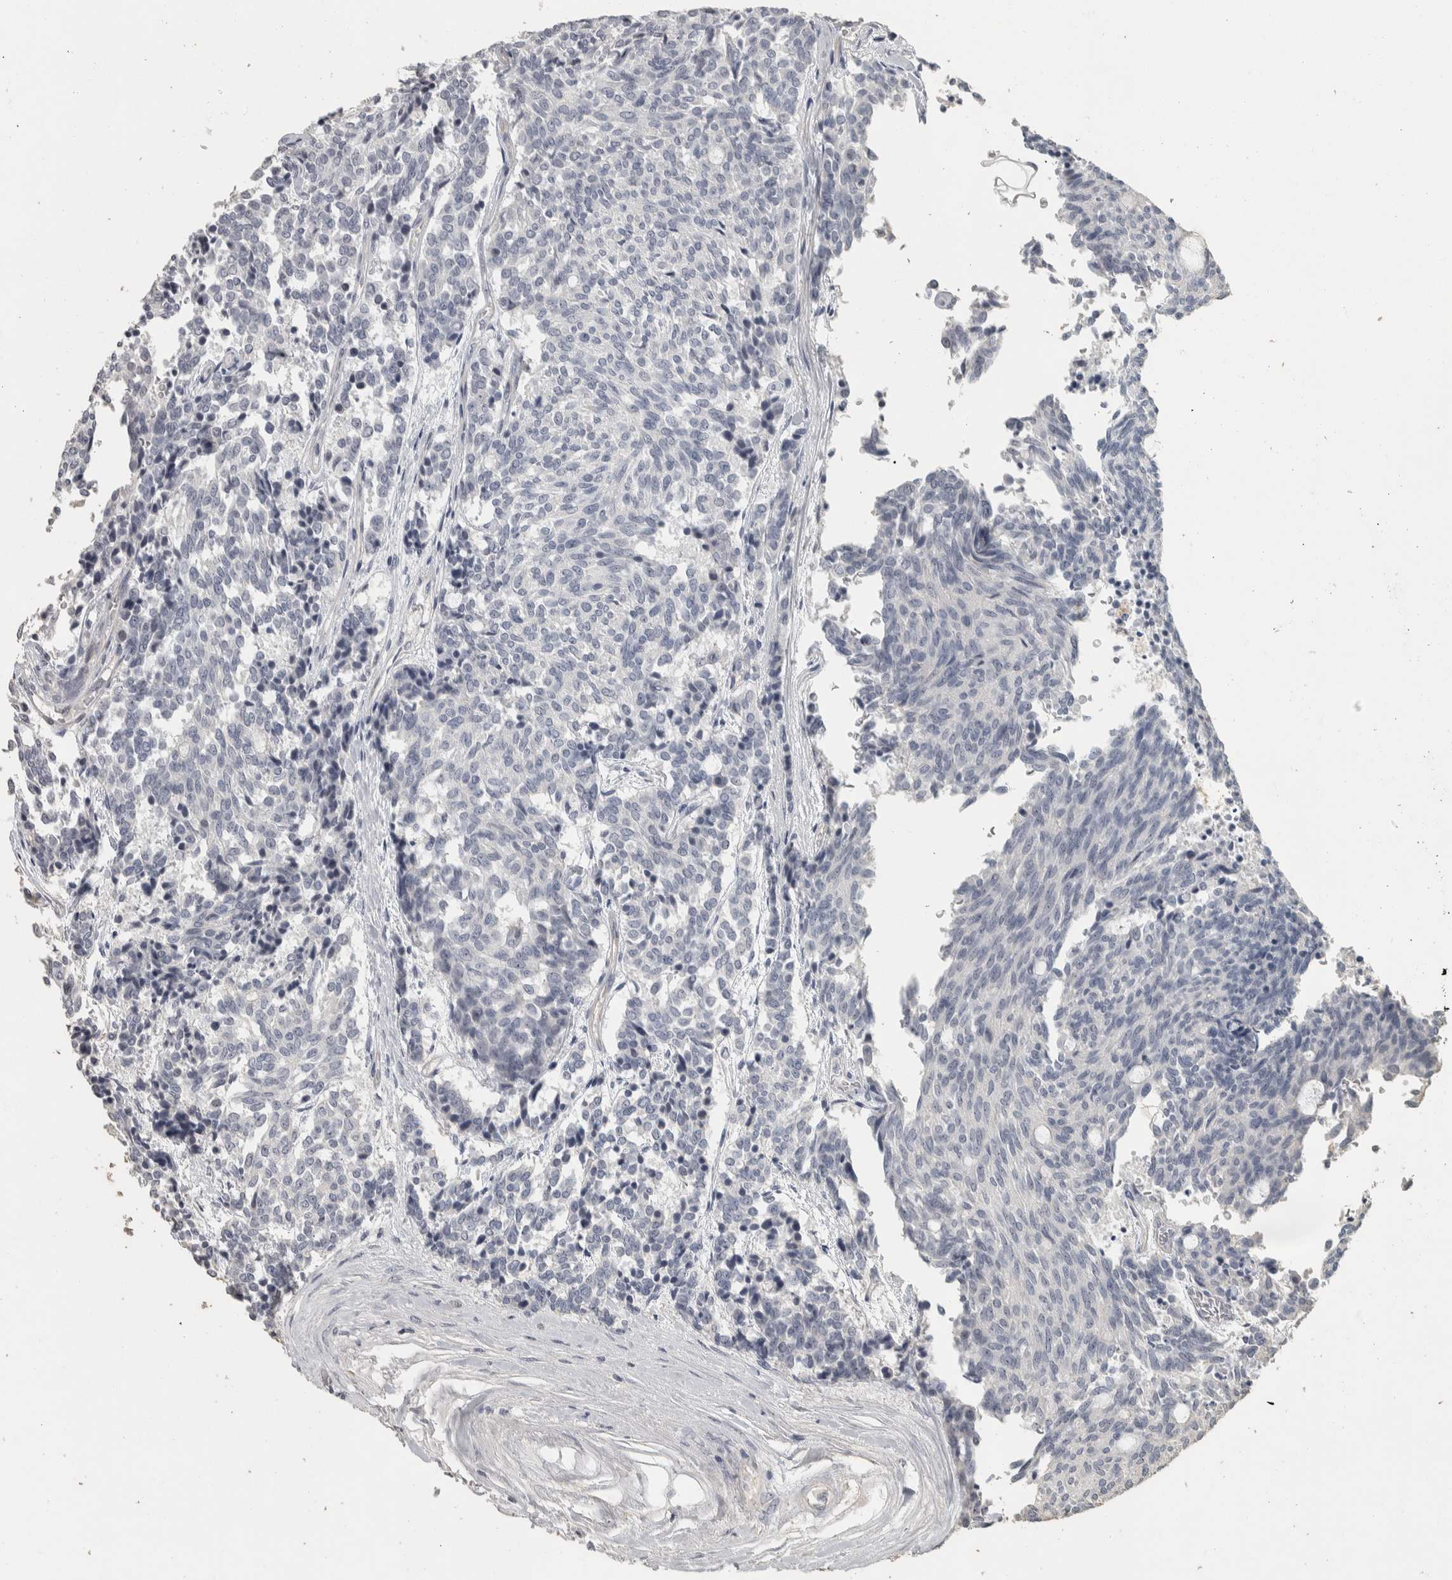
{"staining": {"intensity": "negative", "quantity": "none", "location": "none"}, "tissue": "carcinoid", "cell_type": "Tumor cells", "image_type": "cancer", "snomed": [{"axis": "morphology", "description": "Carcinoid, malignant, NOS"}, {"axis": "topography", "description": "Pancreas"}], "caption": "Tumor cells are negative for brown protein staining in carcinoid (malignant).", "gene": "DCAF10", "patient": {"sex": "female", "age": 54}}